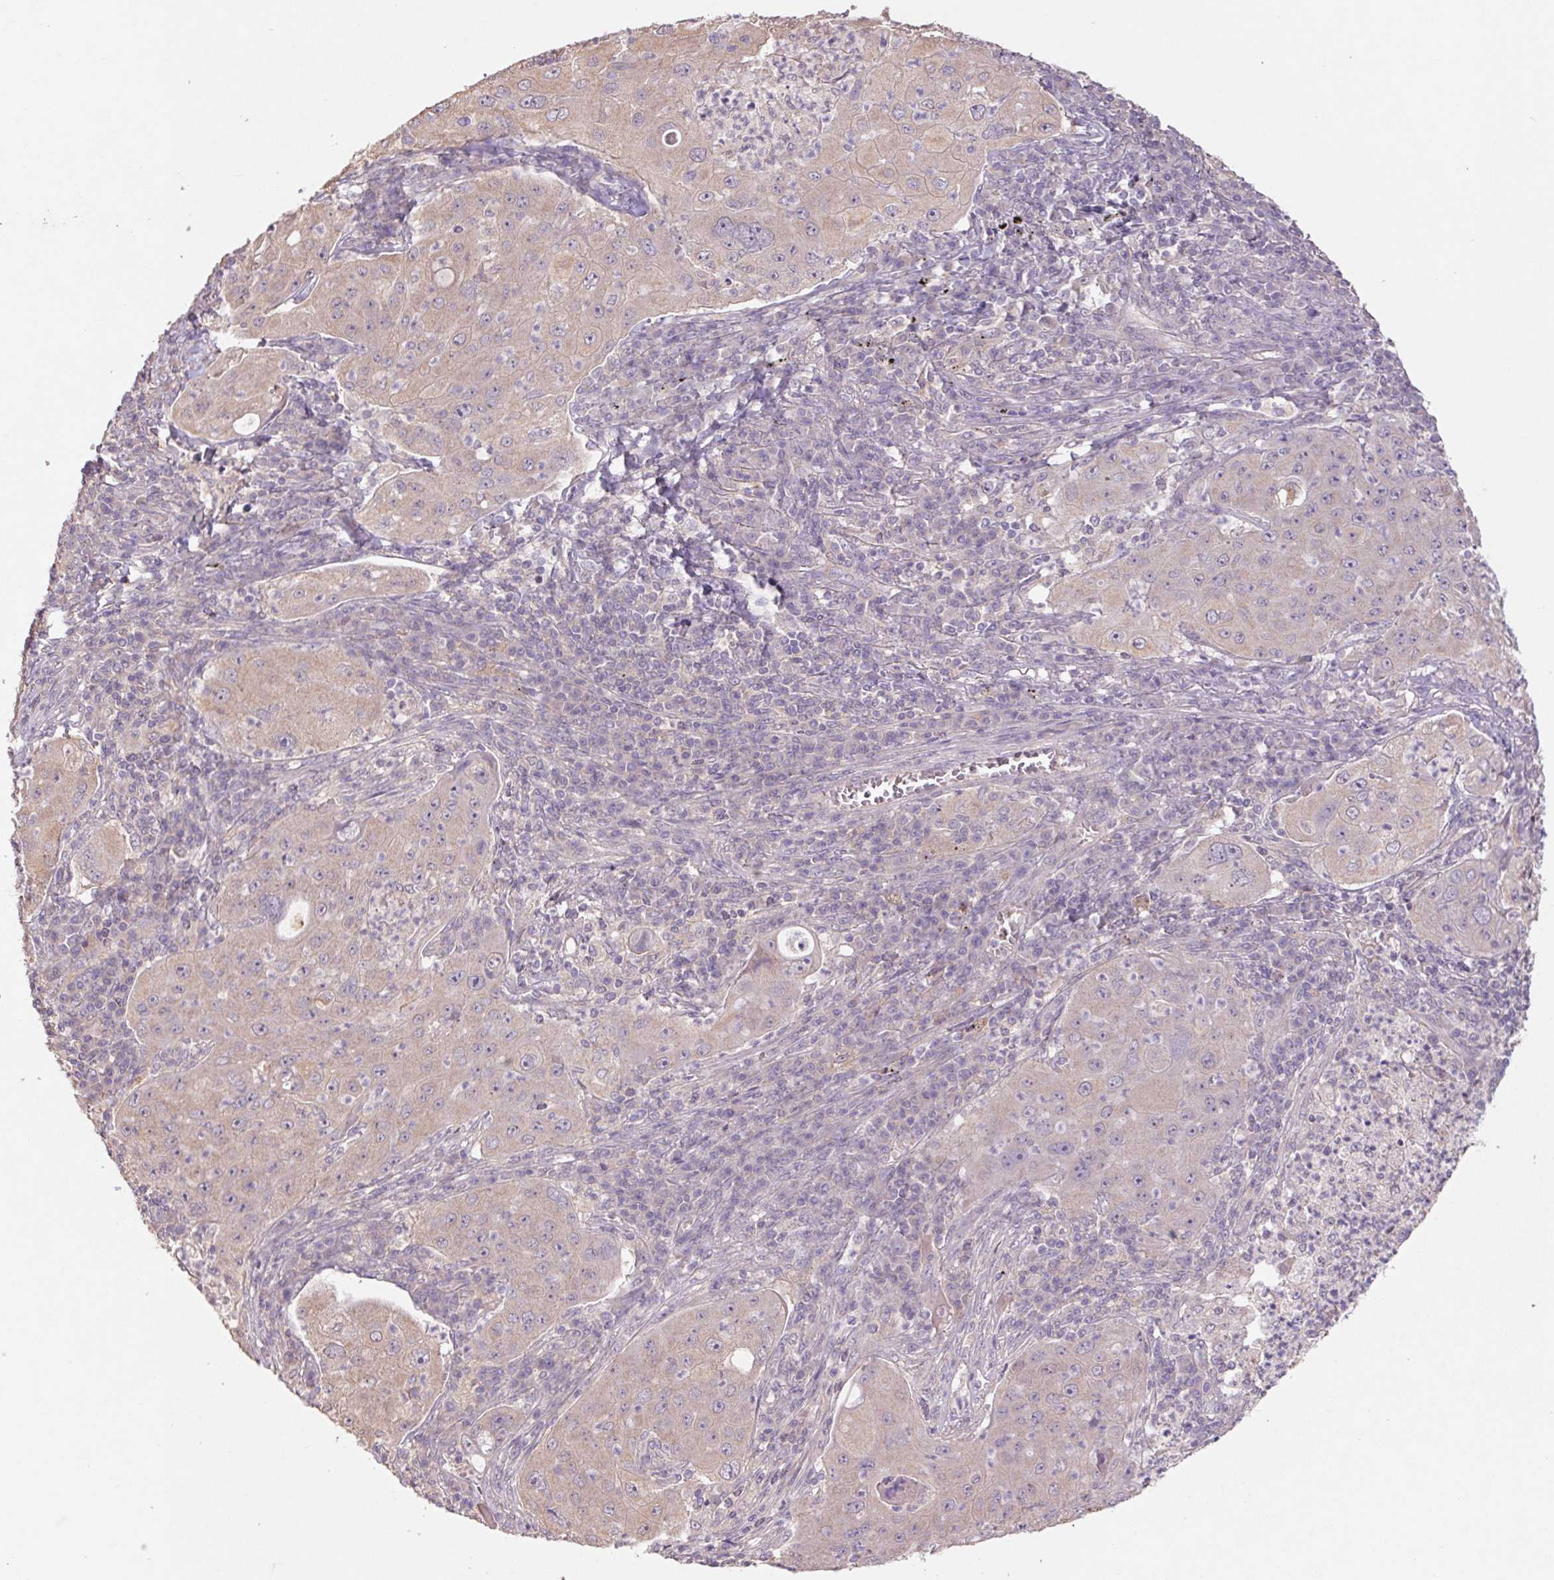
{"staining": {"intensity": "weak", "quantity": ">75%", "location": "cytoplasmic/membranous"}, "tissue": "lung cancer", "cell_type": "Tumor cells", "image_type": "cancer", "snomed": [{"axis": "morphology", "description": "Squamous cell carcinoma, NOS"}, {"axis": "topography", "description": "Lung"}], "caption": "Lung cancer stained for a protein (brown) displays weak cytoplasmic/membranous positive expression in about >75% of tumor cells.", "gene": "GRM2", "patient": {"sex": "female", "age": 59}}